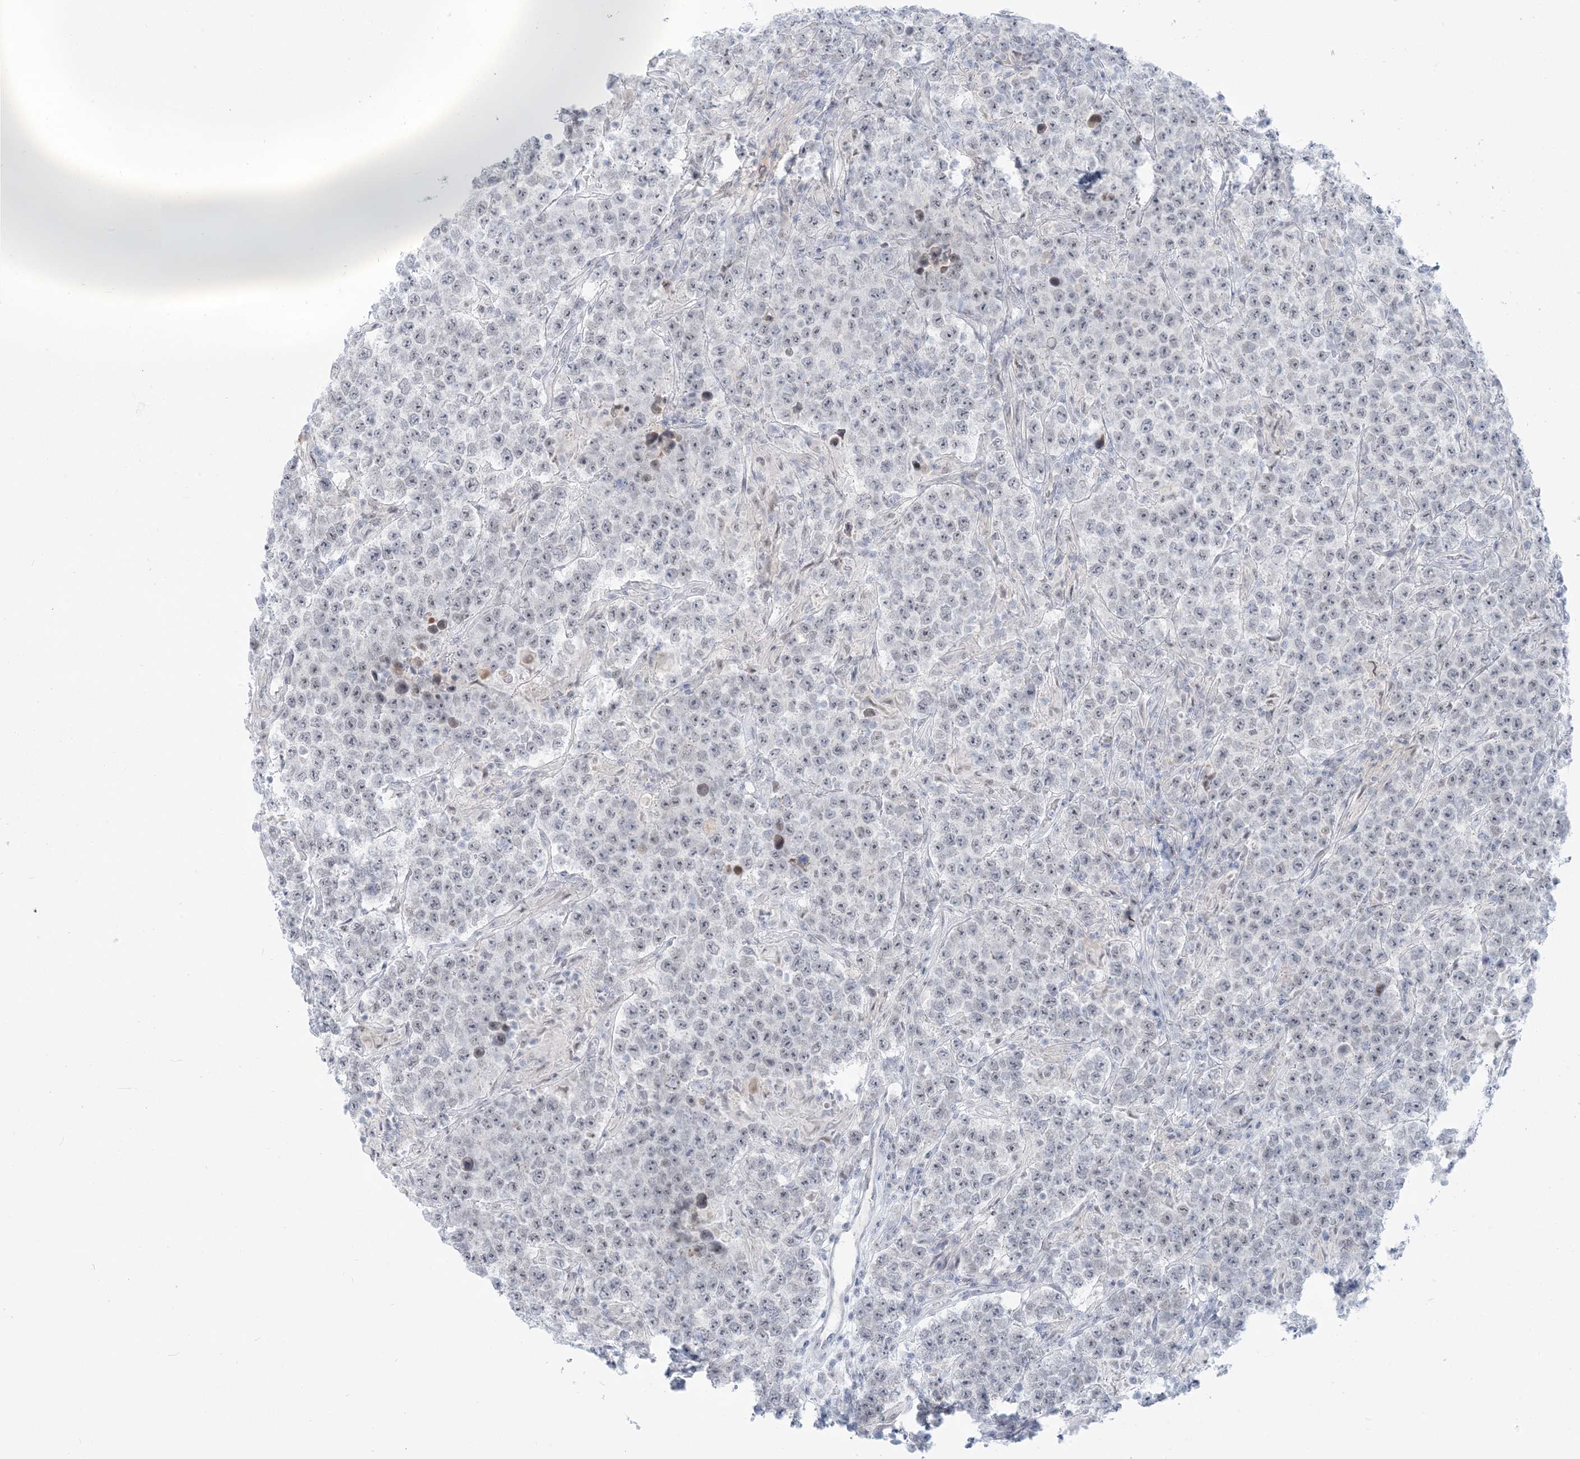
{"staining": {"intensity": "negative", "quantity": "none", "location": "none"}, "tissue": "testis cancer", "cell_type": "Tumor cells", "image_type": "cancer", "snomed": [{"axis": "morphology", "description": "Normal tissue, NOS"}, {"axis": "morphology", "description": "Urothelial carcinoma, High grade"}, {"axis": "morphology", "description": "Seminoma, NOS"}, {"axis": "morphology", "description": "Carcinoma, Embryonal, NOS"}, {"axis": "topography", "description": "Urinary bladder"}, {"axis": "topography", "description": "Testis"}], "caption": "Testis cancer (seminoma) was stained to show a protein in brown. There is no significant staining in tumor cells.", "gene": "SCML1", "patient": {"sex": "male", "age": 41}}